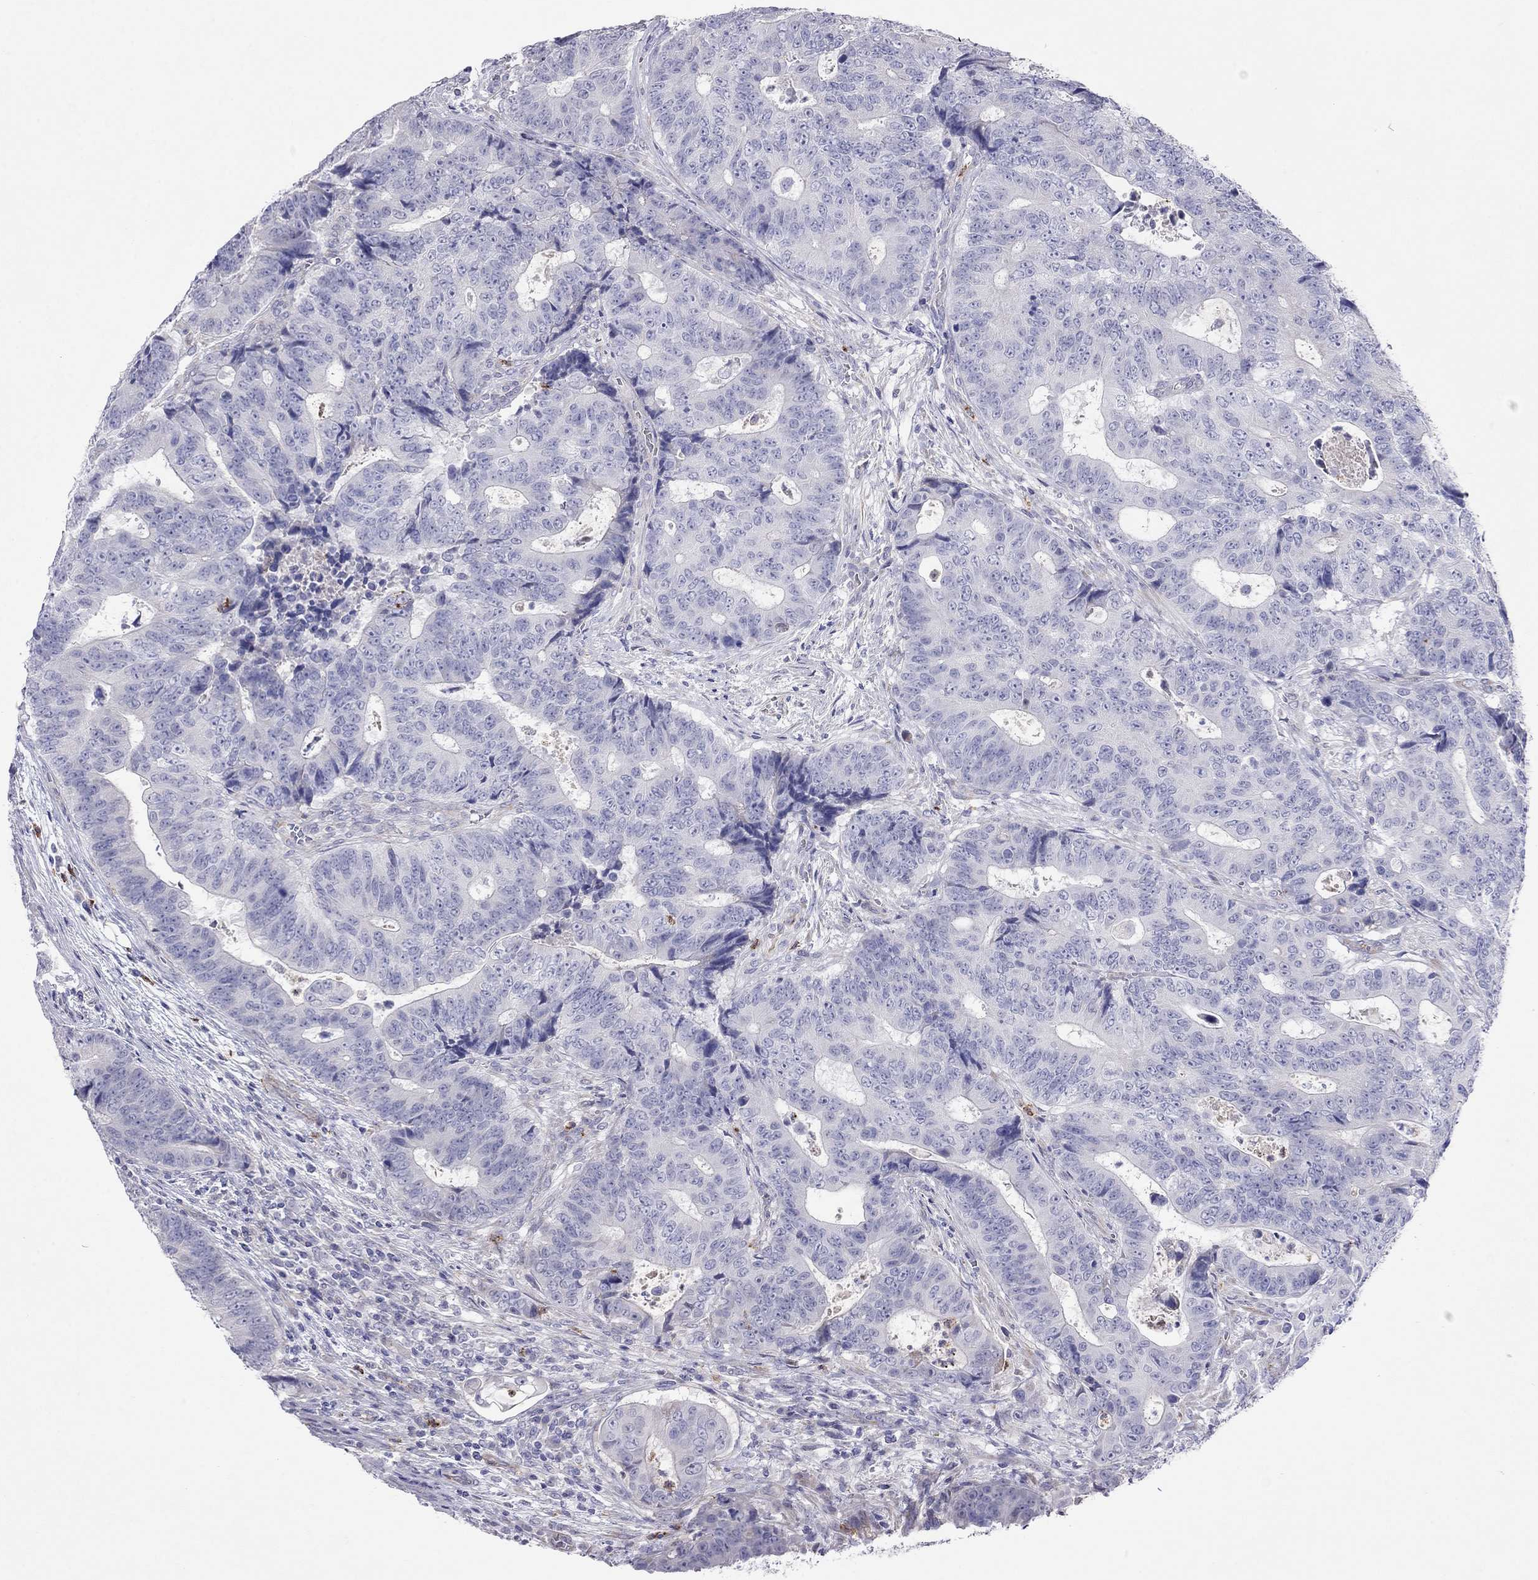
{"staining": {"intensity": "negative", "quantity": "none", "location": "none"}, "tissue": "colorectal cancer", "cell_type": "Tumor cells", "image_type": "cancer", "snomed": [{"axis": "morphology", "description": "Adenocarcinoma, NOS"}, {"axis": "topography", "description": "Colon"}], "caption": "Immunohistochemical staining of colorectal adenocarcinoma shows no significant expression in tumor cells.", "gene": "SPINT4", "patient": {"sex": "female", "age": 48}}